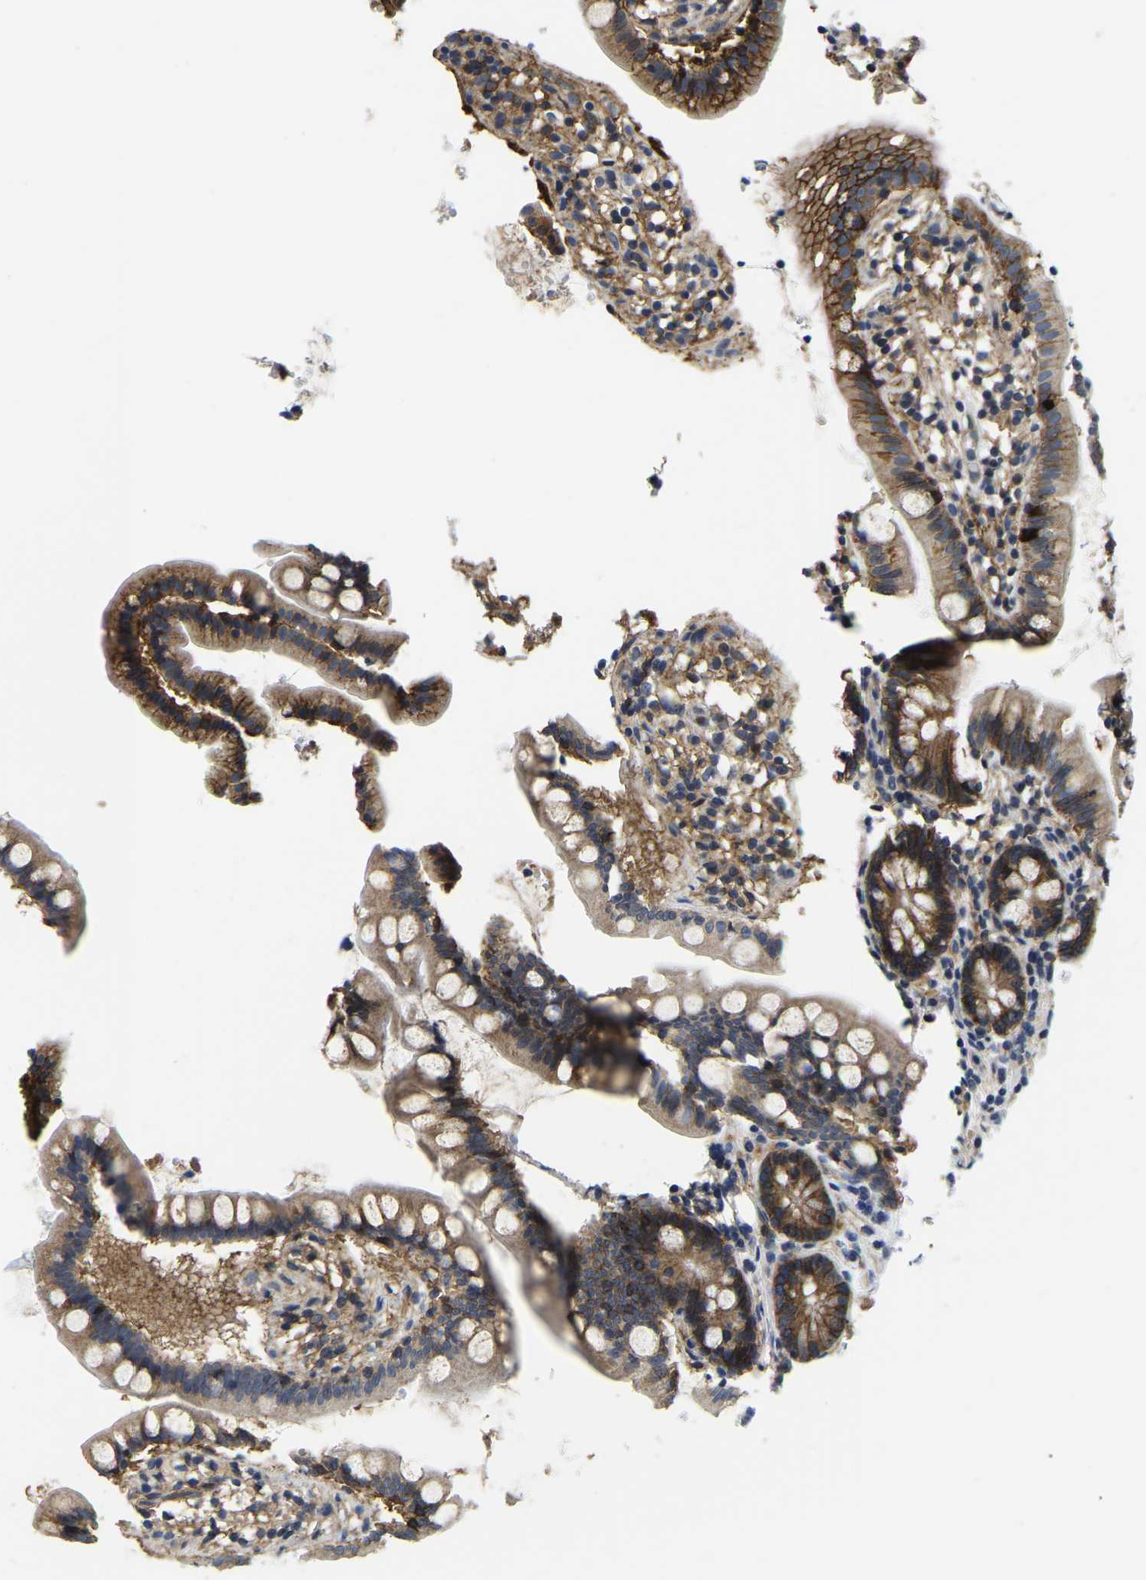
{"staining": {"intensity": "moderate", "quantity": ">75%", "location": "cytoplasmic/membranous"}, "tissue": "small intestine", "cell_type": "Glandular cells", "image_type": "normal", "snomed": [{"axis": "morphology", "description": "Normal tissue, NOS"}, {"axis": "topography", "description": "Small intestine"}], "caption": "Glandular cells display medium levels of moderate cytoplasmic/membranous expression in about >75% of cells in normal small intestine.", "gene": "ITGA2", "patient": {"sex": "female", "age": 84}}